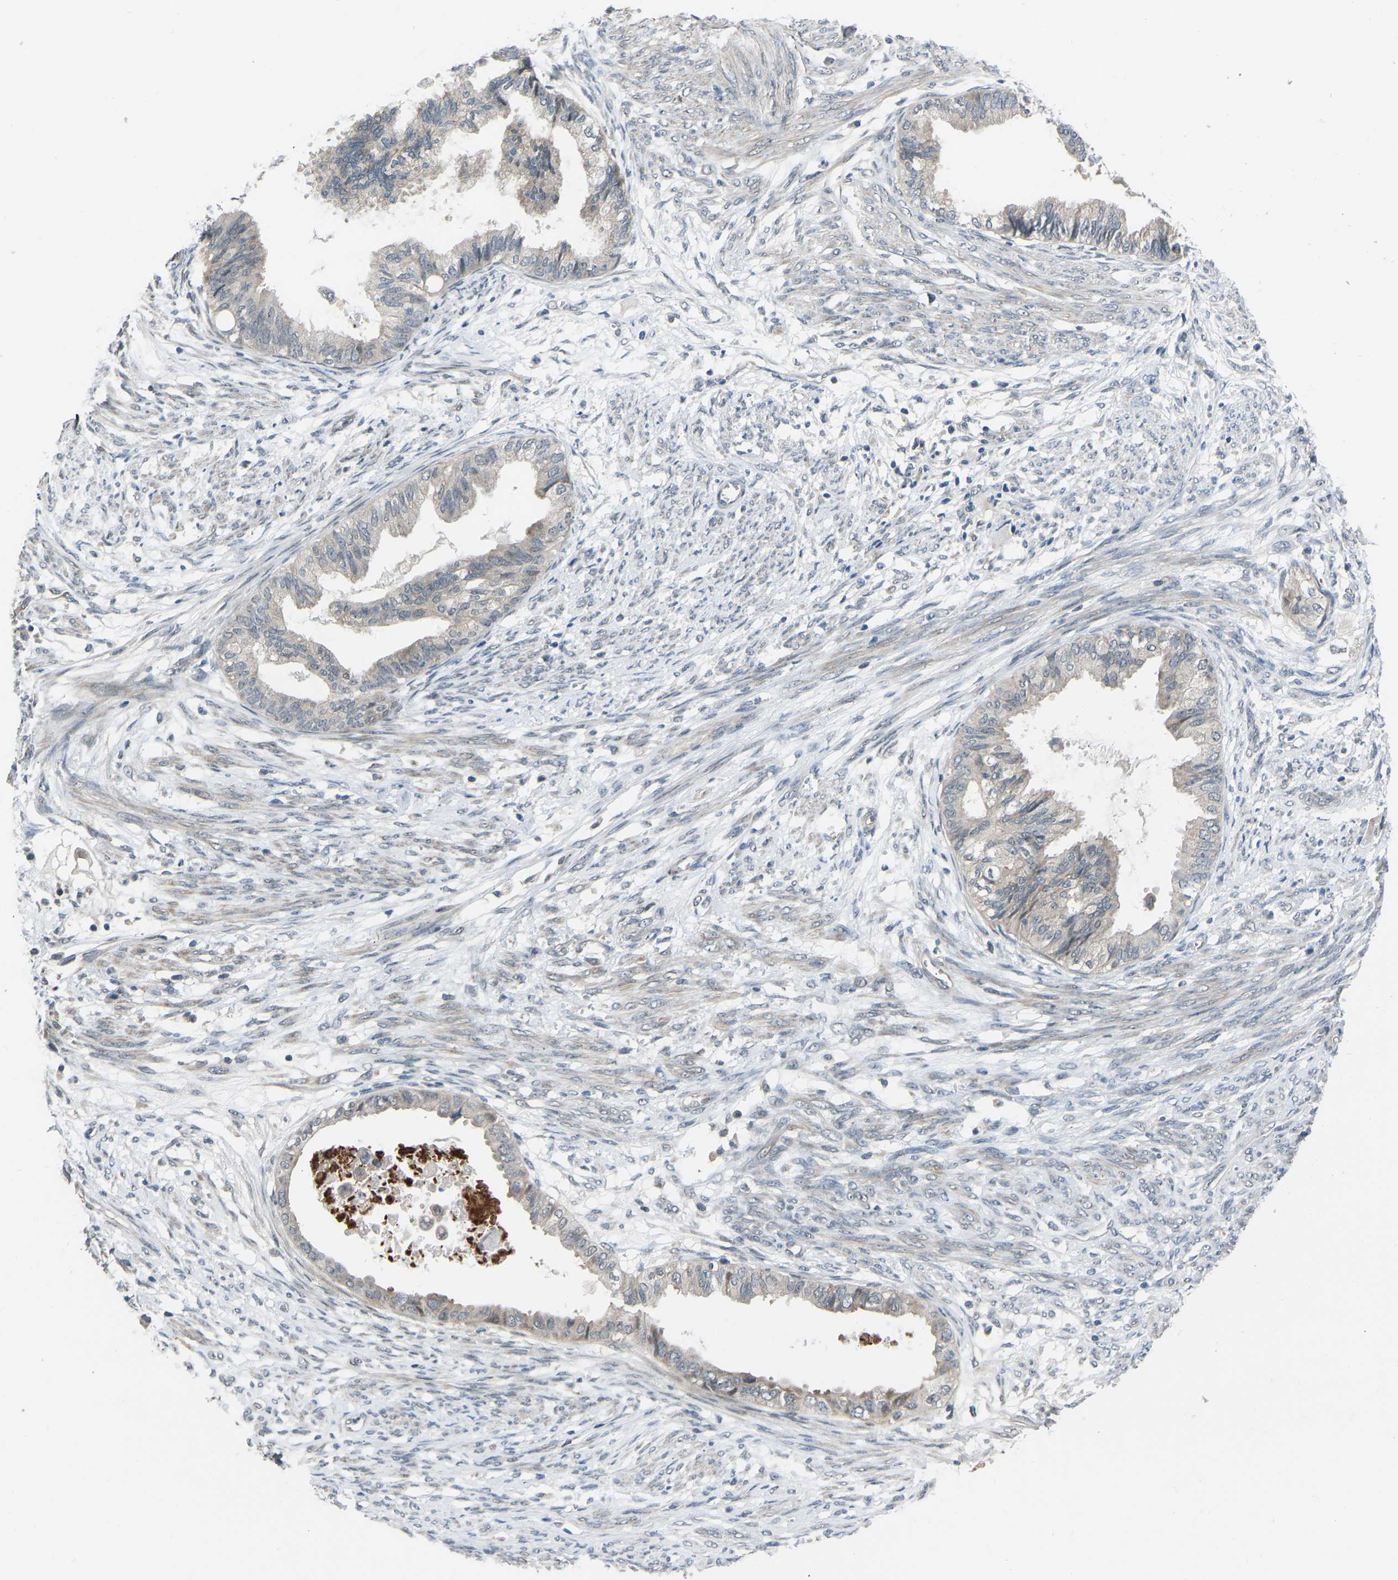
{"staining": {"intensity": "negative", "quantity": "none", "location": "none"}, "tissue": "cervical cancer", "cell_type": "Tumor cells", "image_type": "cancer", "snomed": [{"axis": "morphology", "description": "Normal tissue, NOS"}, {"axis": "morphology", "description": "Adenocarcinoma, NOS"}, {"axis": "topography", "description": "Cervix"}, {"axis": "topography", "description": "Endometrium"}], "caption": "Adenocarcinoma (cervical) was stained to show a protein in brown. There is no significant staining in tumor cells.", "gene": "CDK2AP1", "patient": {"sex": "female", "age": 86}}